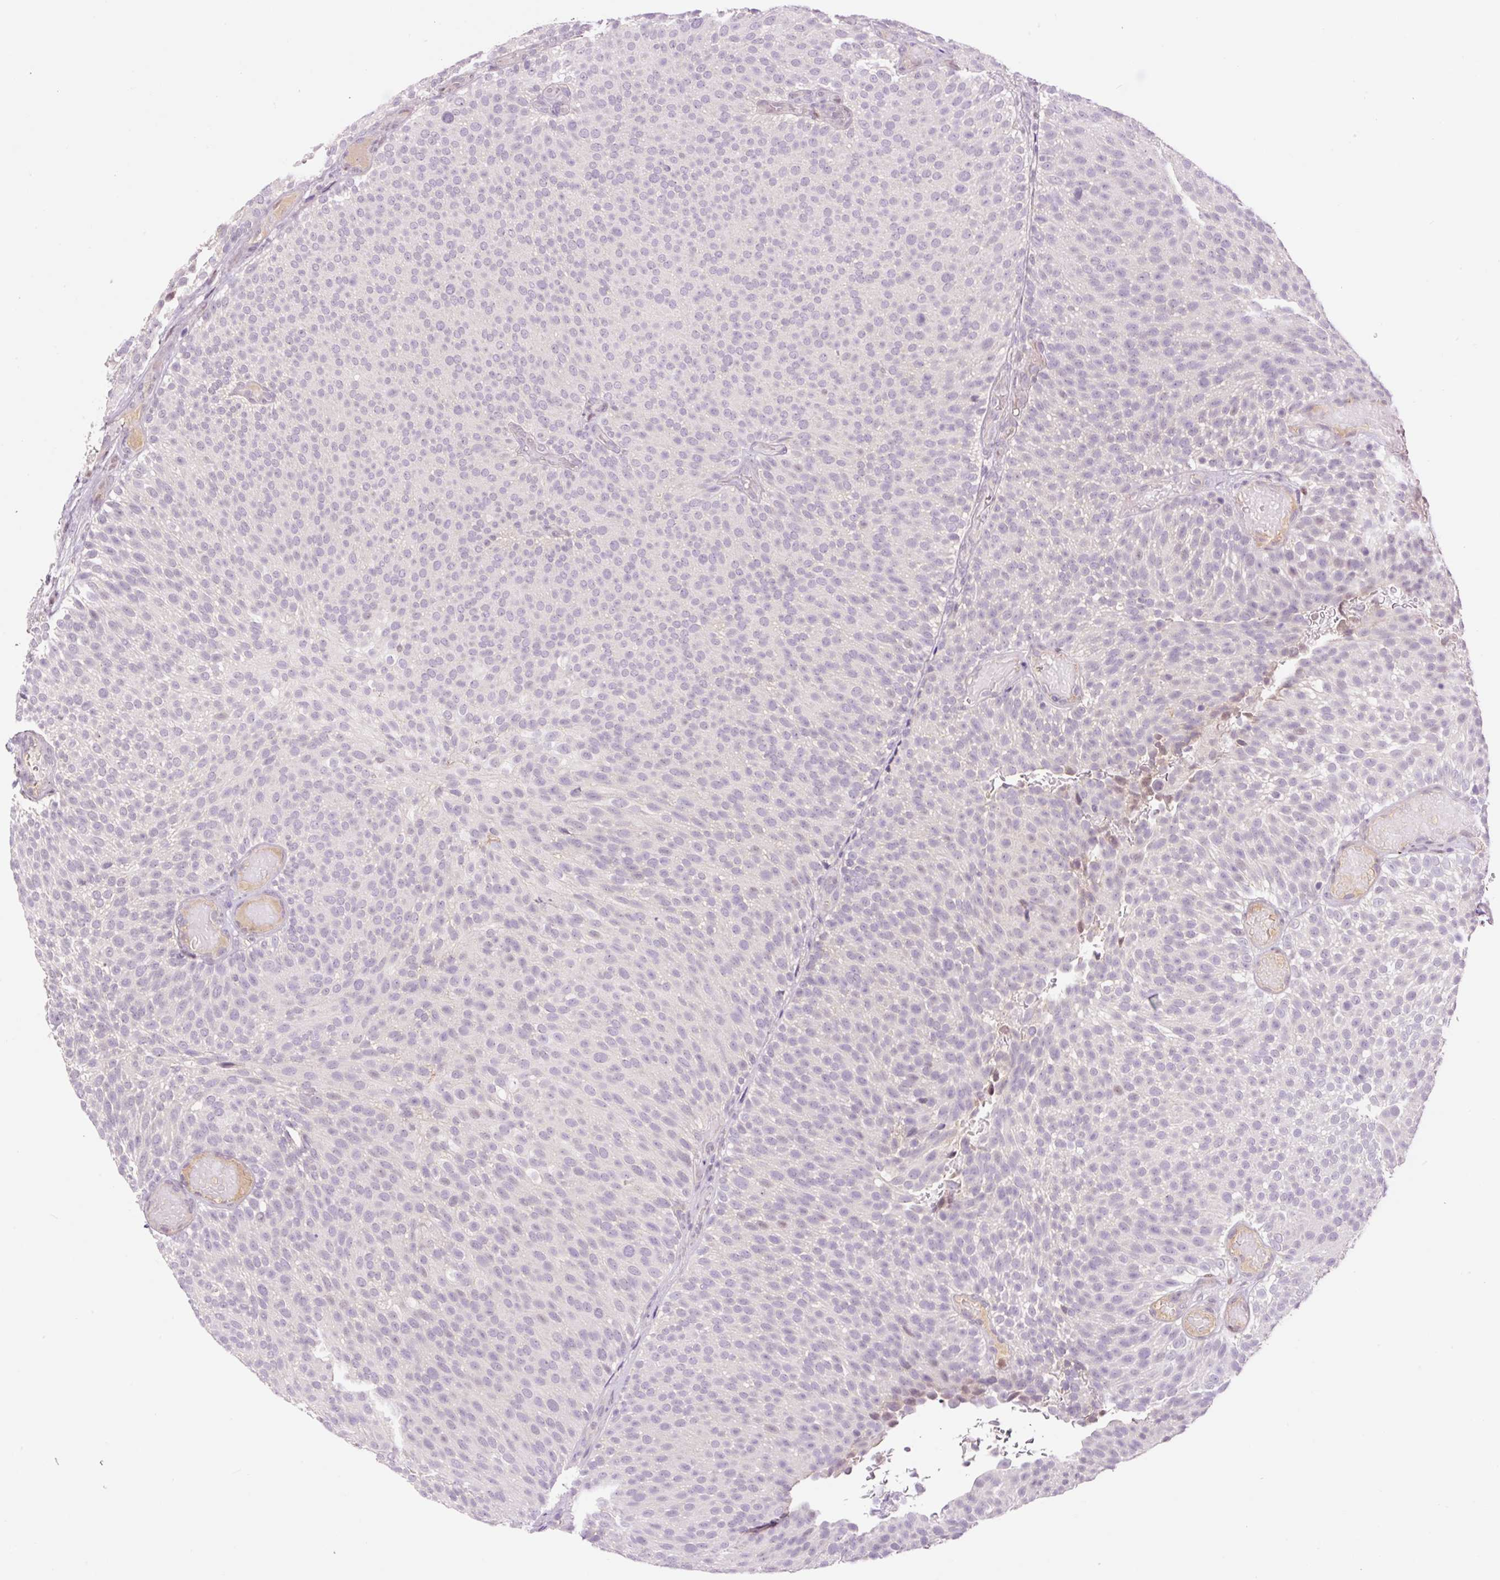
{"staining": {"intensity": "negative", "quantity": "none", "location": "none"}, "tissue": "urothelial cancer", "cell_type": "Tumor cells", "image_type": "cancer", "snomed": [{"axis": "morphology", "description": "Urothelial carcinoma, Low grade"}, {"axis": "topography", "description": "Urinary bladder"}], "caption": "Immunohistochemistry image of neoplastic tissue: low-grade urothelial carcinoma stained with DAB (3,3'-diaminobenzidine) reveals no significant protein staining in tumor cells. (Stains: DAB immunohistochemistry with hematoxylin counter stain, Microscopy: brightfield microscopy at high magnification).", "gene": "DPPA4", "patient": {"sex": "male", "age": 78}}